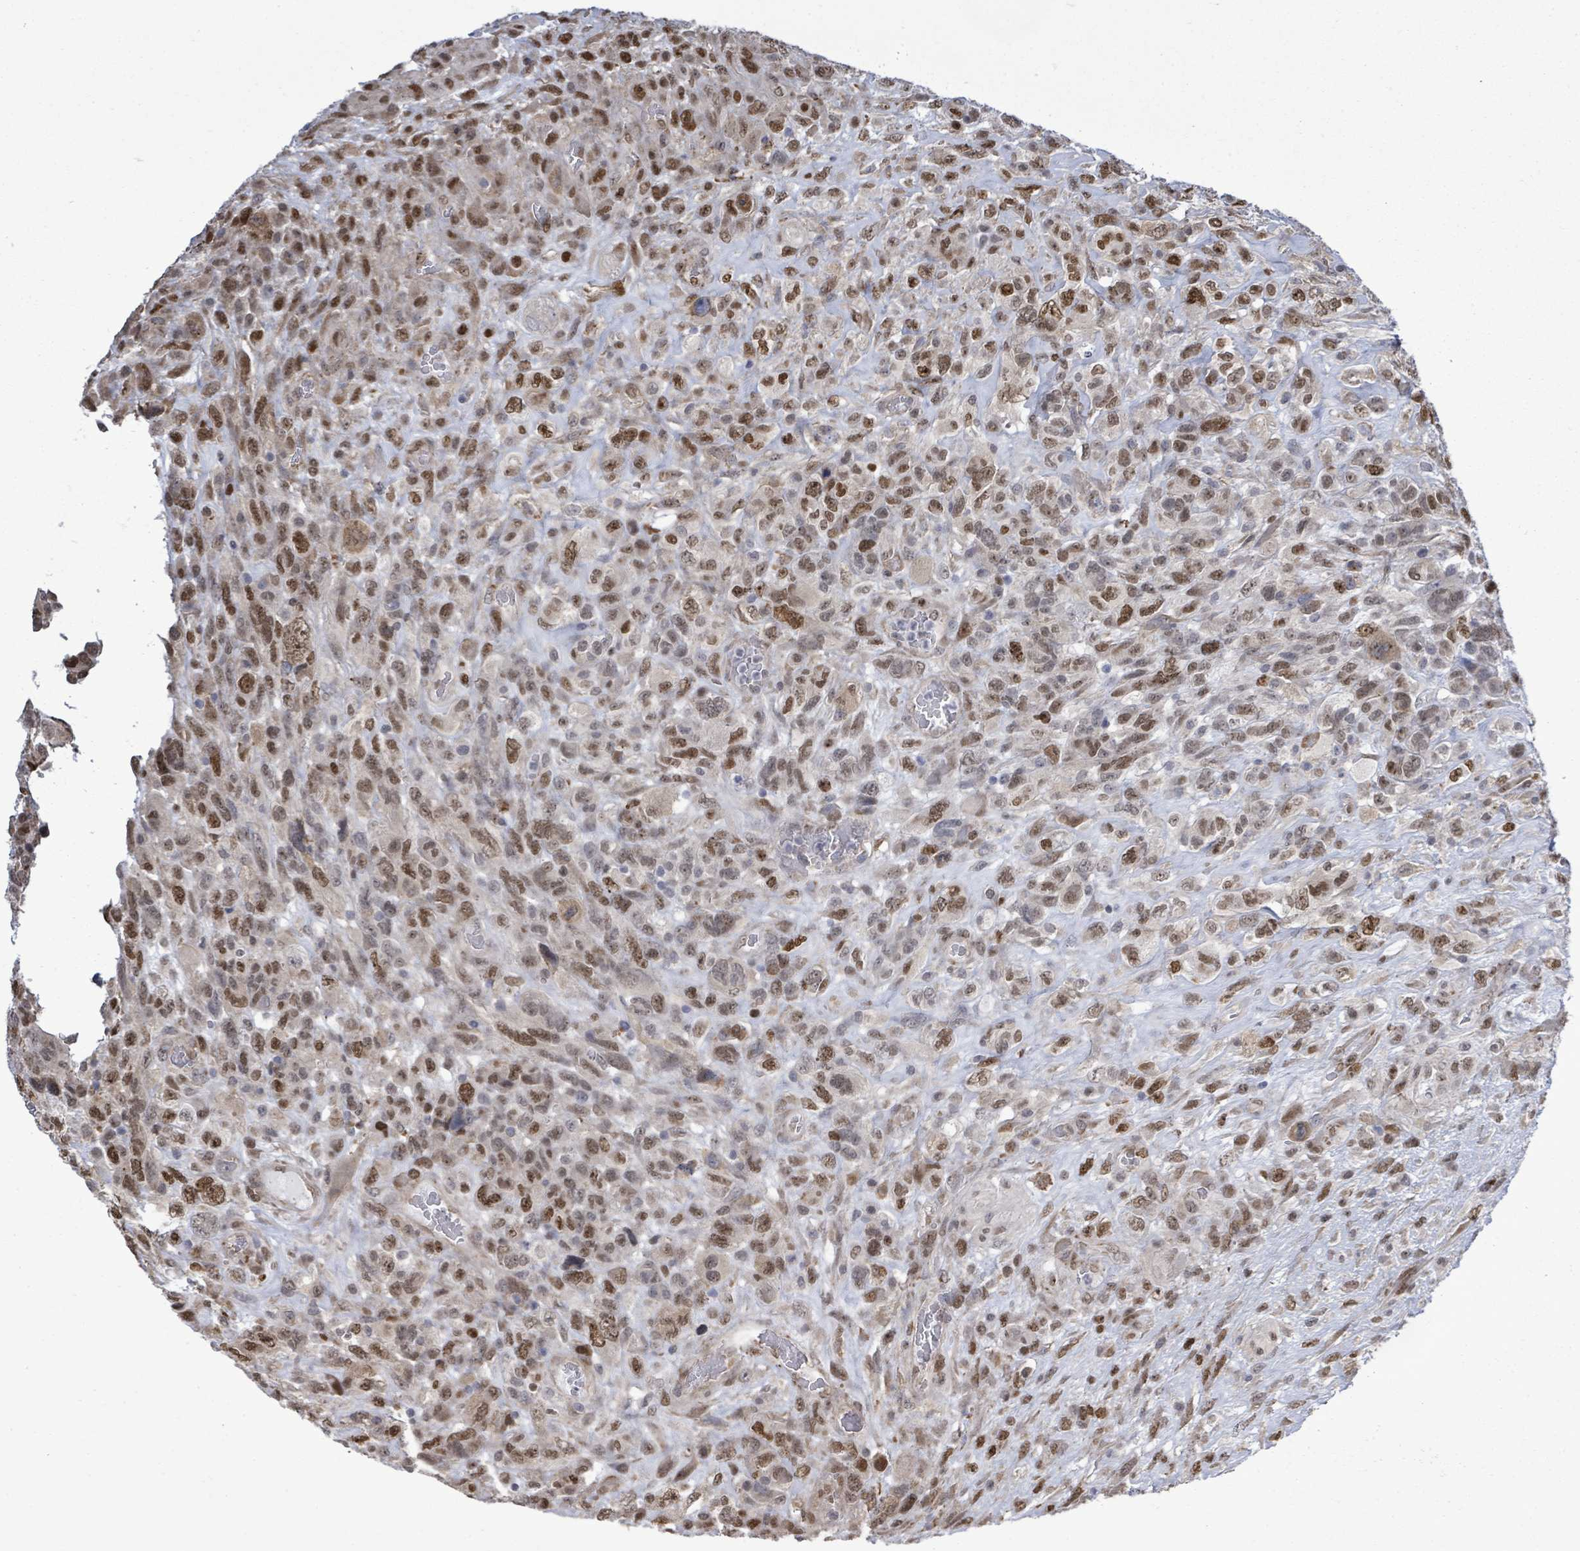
{"staining": {"intensity": "moderate", "quantity": ">75%", "location": "nuclear"}, "tissue": "glioma", "cell_type": "Tumor cells", "image_type": "cancer", "snomed": [{"axis": "morphology", "description": "Glioma, malignant, High grade"}, {"axis": "topography", "description": "Brain"}], "caption": "Immunohistochemistry staining of malignant glioma (high-grade), which demonstrates medium levels of moderate nuclear expression in approximately >75% of tumor cells indicating moderate nuclear protein positivity. The staining was performed using DAB (brown) for protein detection and nuclei were counterstained in hematoxylin (blue).", "gene": "PAPSS1", "patient": {"sex": "male", "age": 61}}